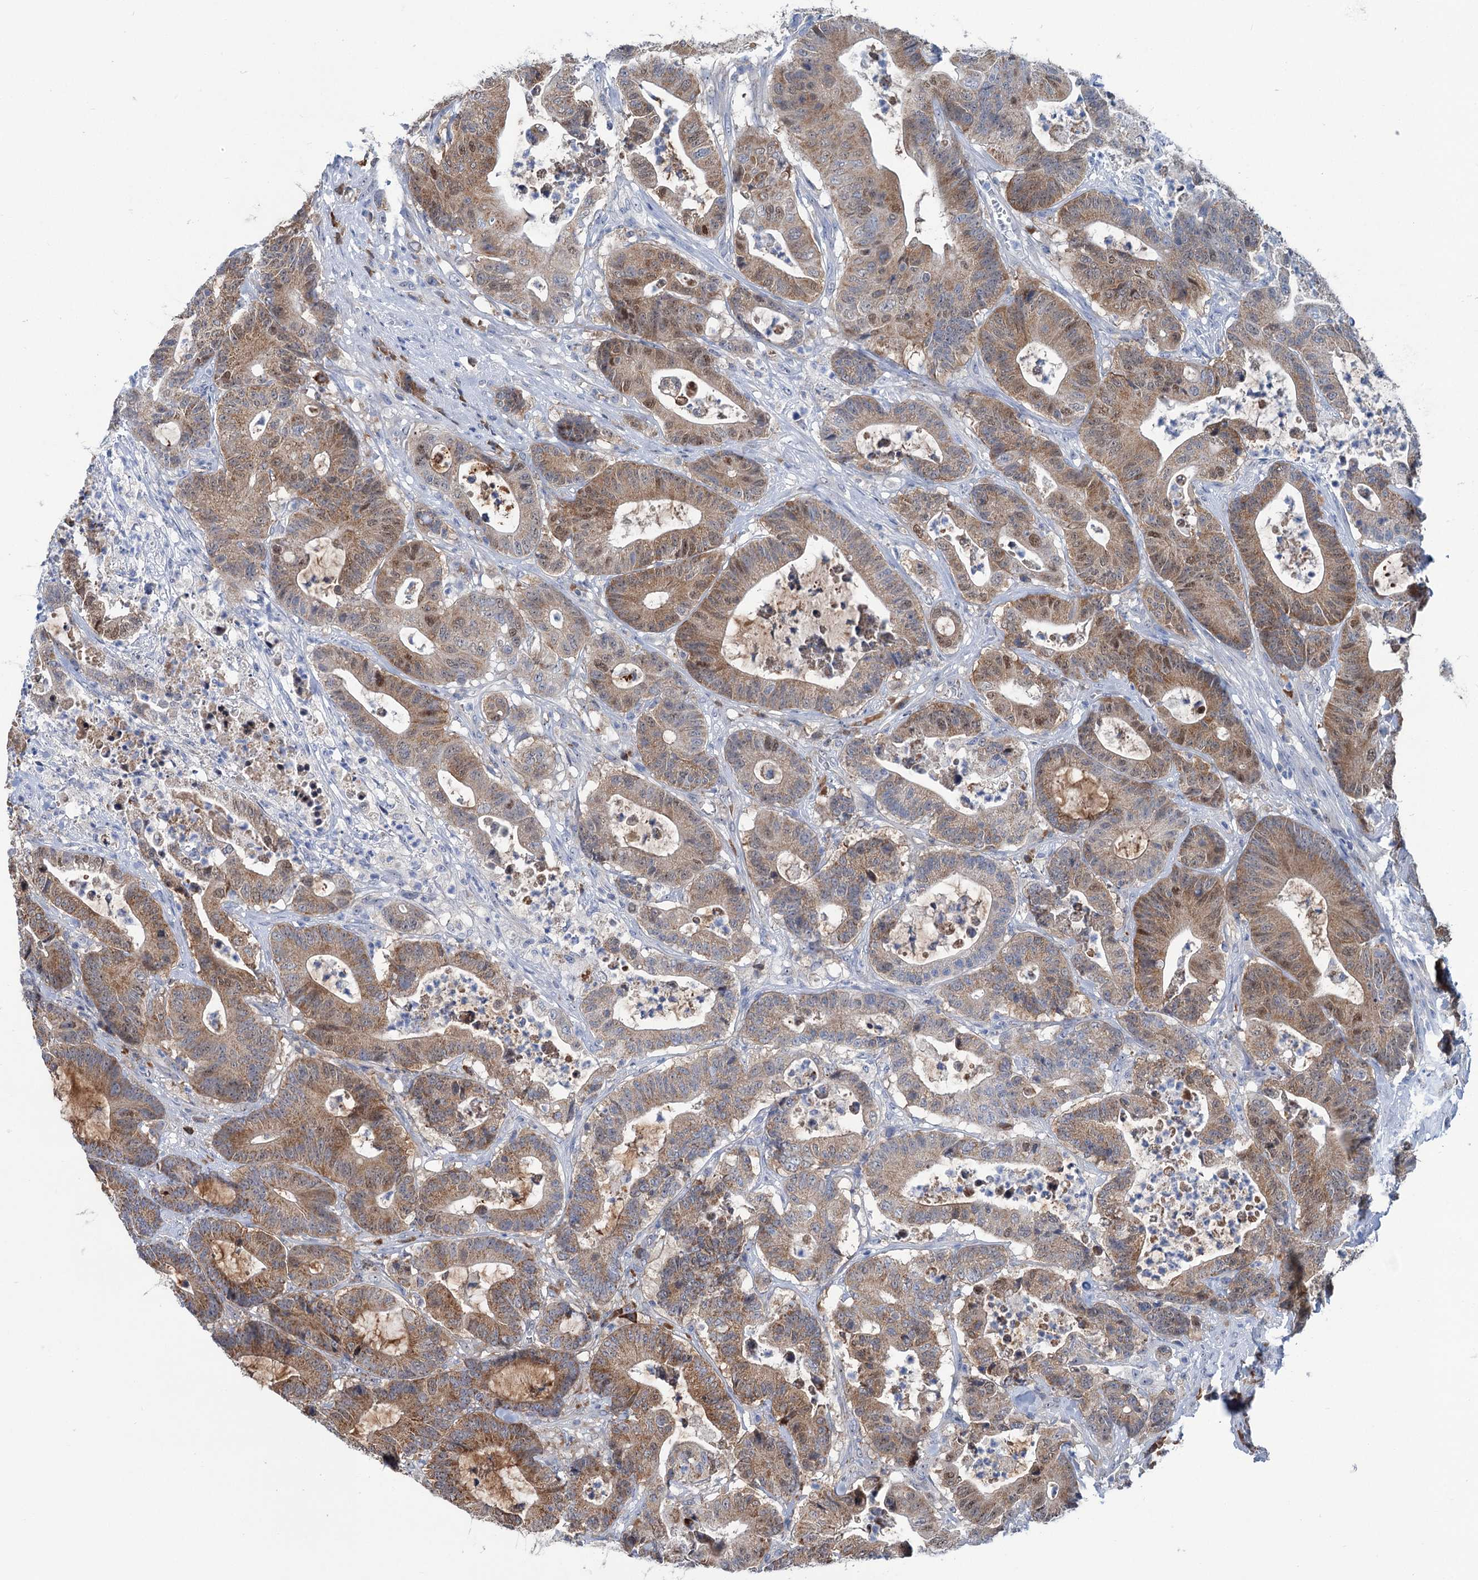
{"staining": {"intensity": "moderate", "quantity": ">75%", "location": "cytoplasmic/membranous,nuclear"}, "tissue": "colorectal cancer", "cell_type": "Tumor cells", "image_type": "cancer", "snomed": [{"axis": "morphology", "description": "Adenocarcinoma, NOS"}, {"axis": "topography", "description": "Colon"}], "caption": "Immunohistochemical staining of colorectal cancer exhibits moderate cytoplasmic/membranous and nuclear protein positivity in approximately >75% of tumor cells.", "gene": "LPIN1", "patient": {"sex": "female", "age": 84}}